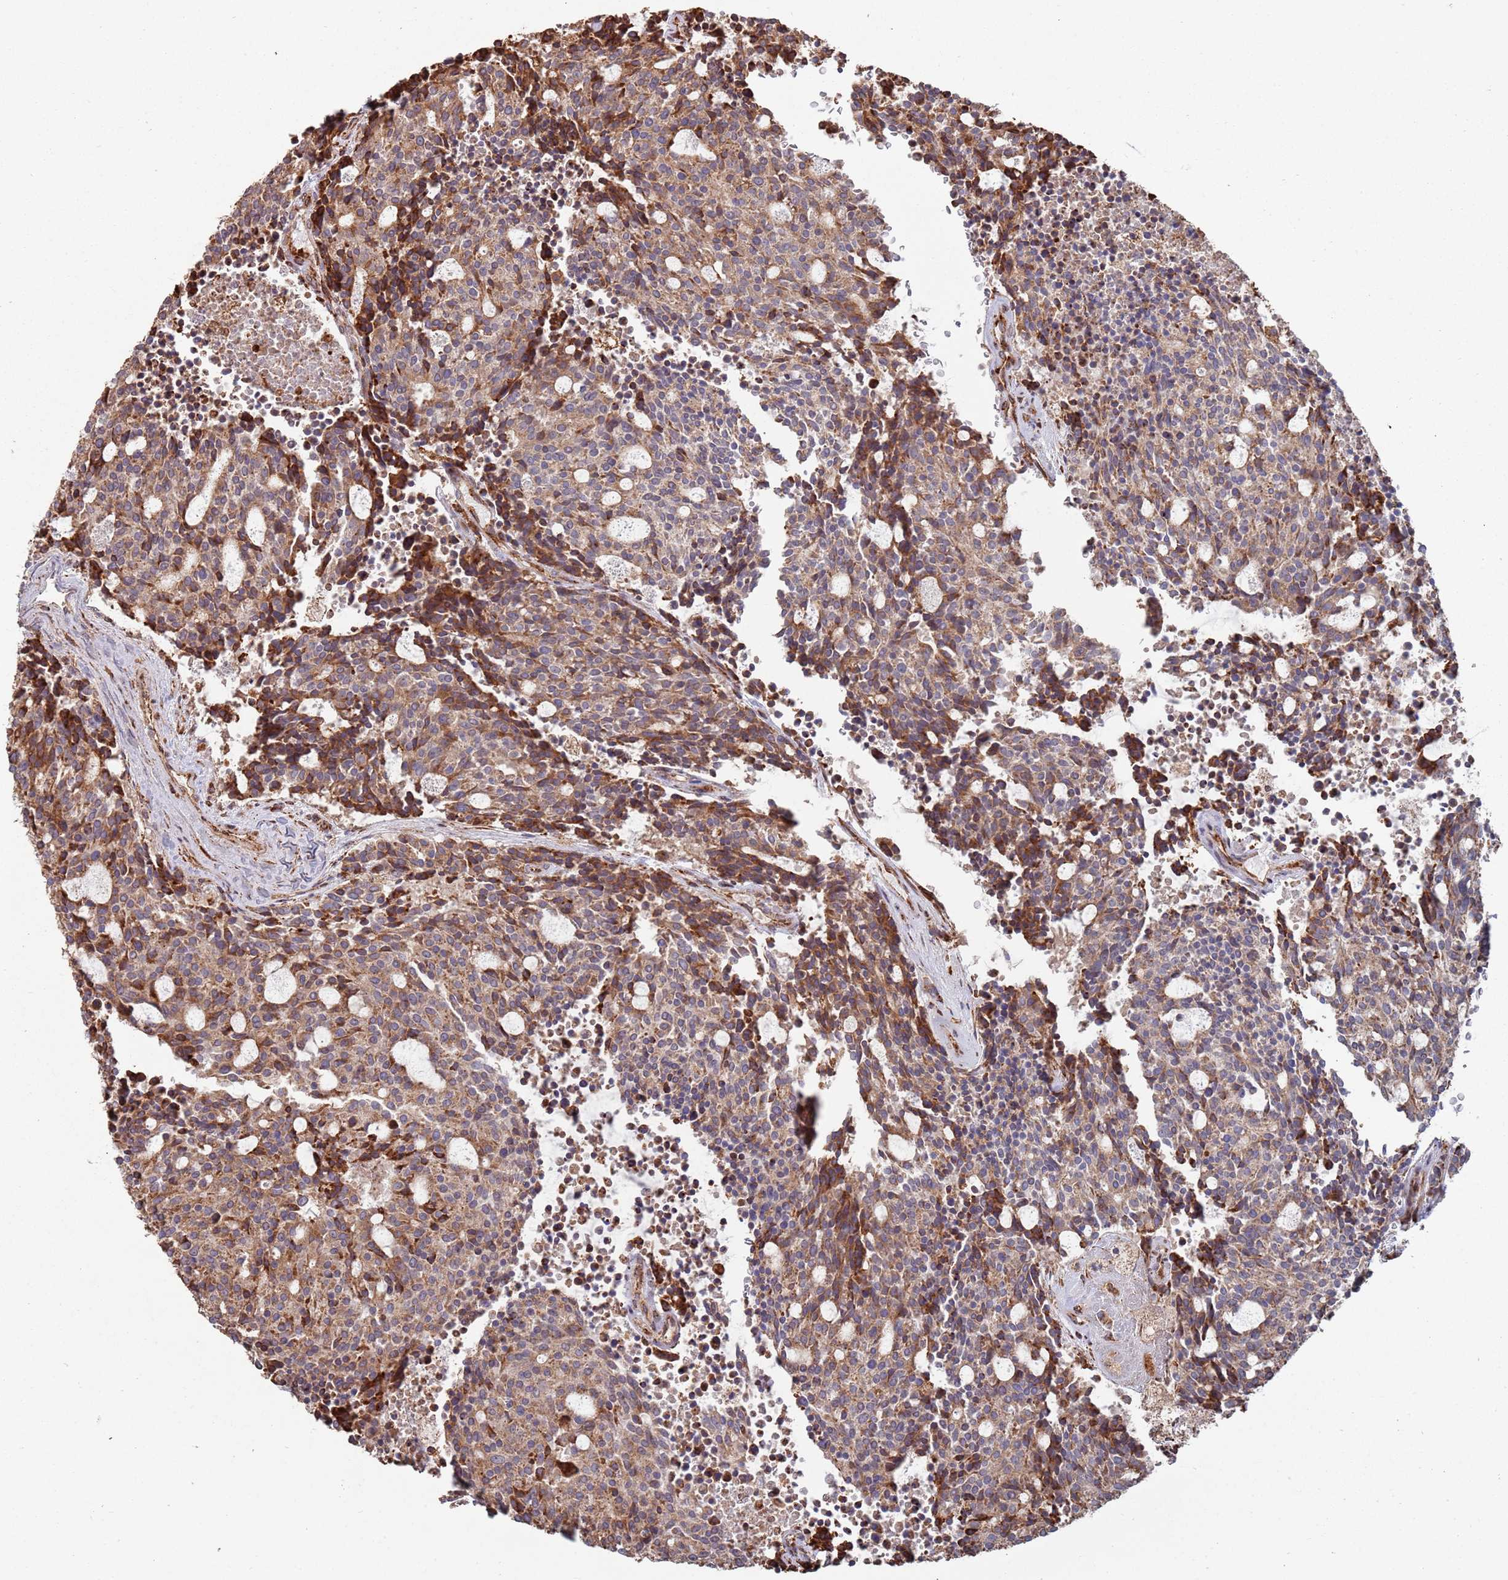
{"staining": {"intensity": "moderate", "quantity": ">75%", "location": "cytoplasmic/membranous"}, "tissue": "carcinoid", "cell_type": "Tumor cells", "image_type": "cancer", "snomed": [{"axis": "morphology", "description": "Carcinoid, malignant, NOS"}, {"axis": "topography", "description": "Pancreas"}], "caption": "Malignant carcinoid tissue reveals moderate cytoplasmic/membranous staining in approximately >75% of tumor cells, visualized by immunohistochemistry.", "gene": "LACC1", "patient": {"sex": "female", "age": 54}}